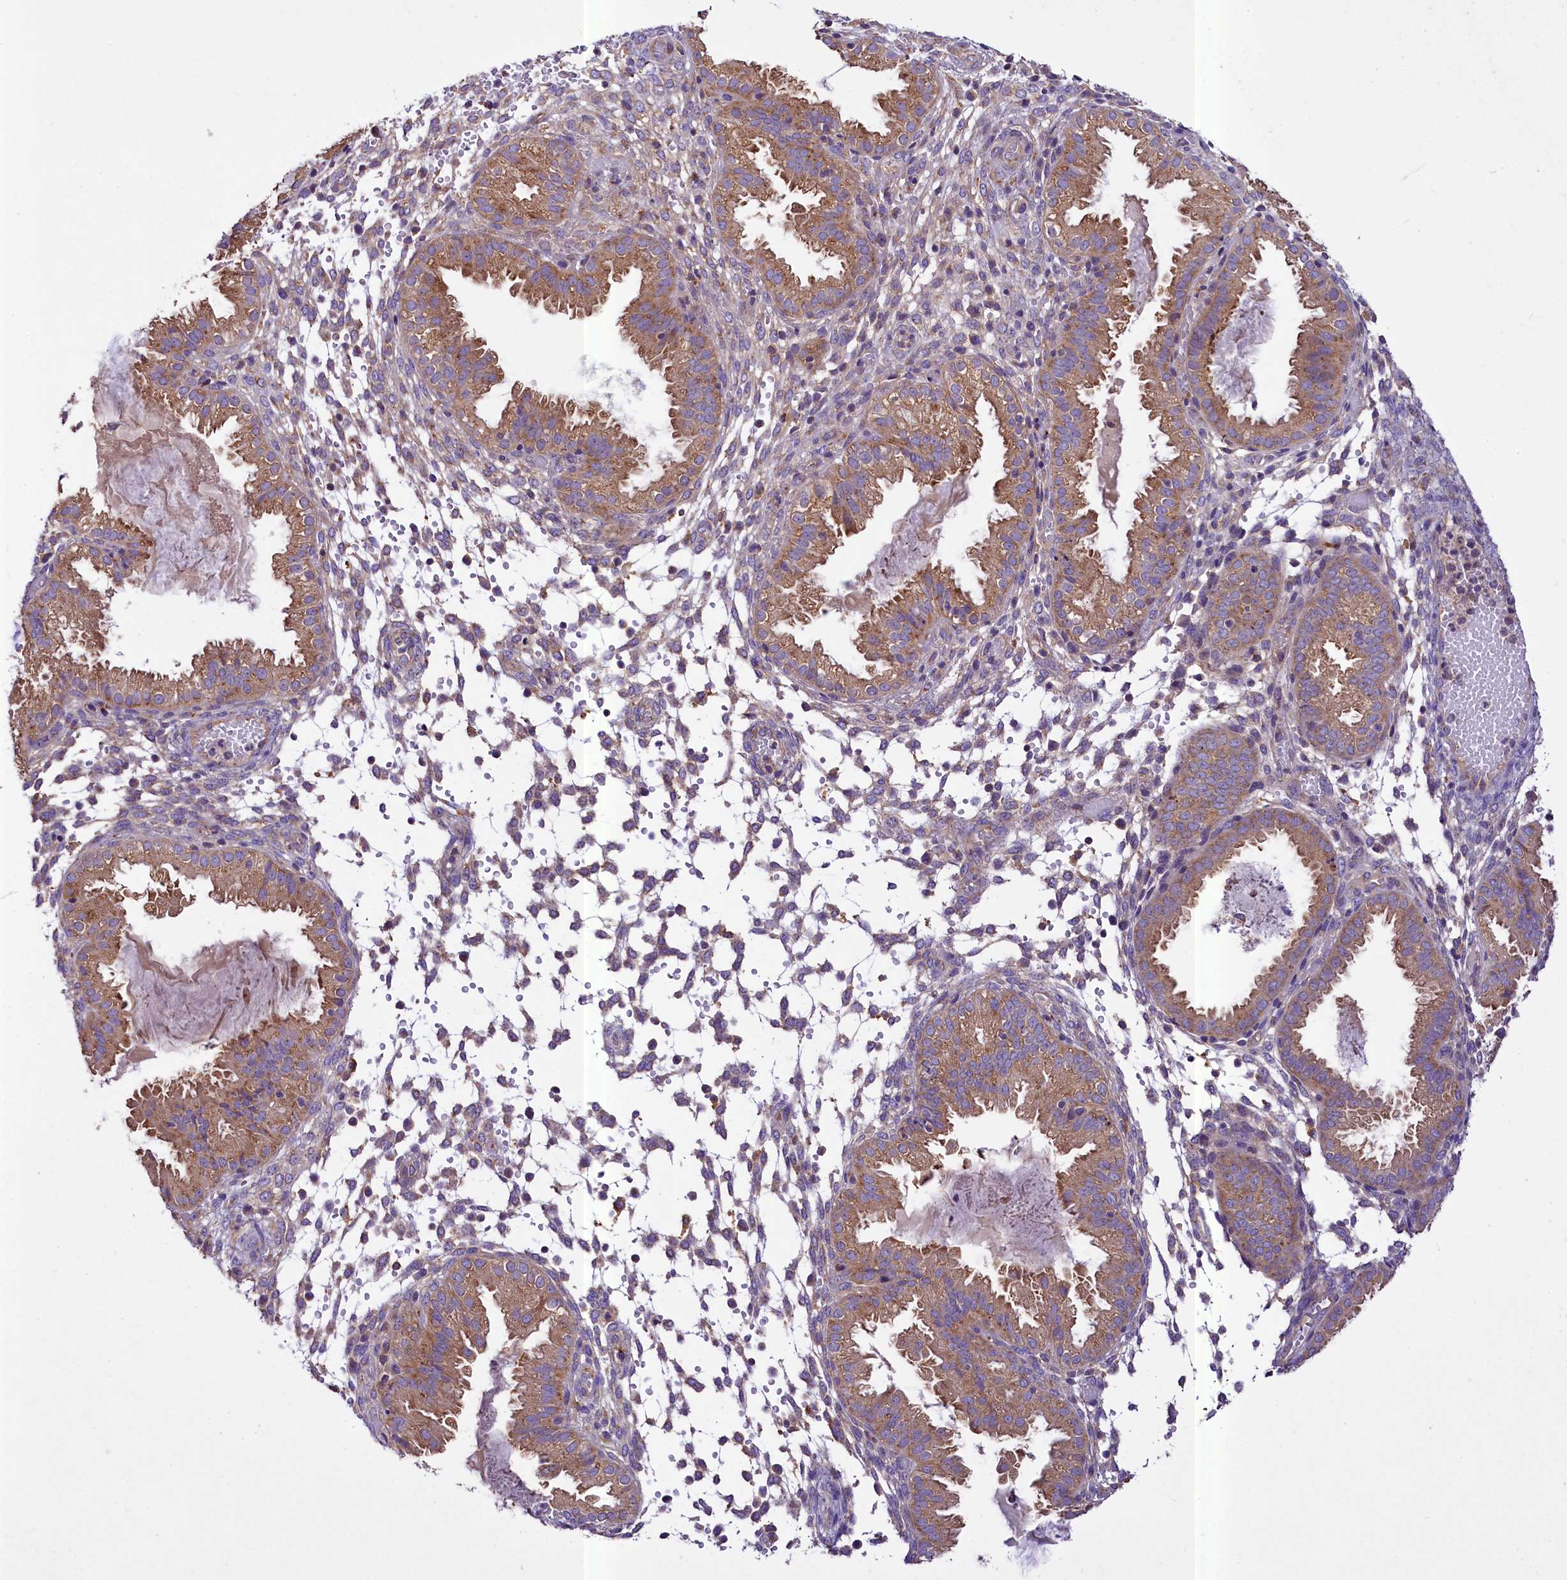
{"staining": {"intensity": "moderate", "quantity": "<25%", "location": "cytoplasmic/membranous"}, "tissue": "endometrium", "cell_type": "Cells in endometrial stroma", "image_type": "normal", "snomed": [{"axis": "morphology", "description": "Normal tissue, NOS"}, {"axis": "topography", "description": "Endometrium"}], "caption": "Endometrium stained for a protein (brown) shows moderate cytoplasmic/membranous positive expression in approximately <25% of cells in endometrial stroma.", "gene": "PEMT", "patient": {"sex": "female", "age": 33}}